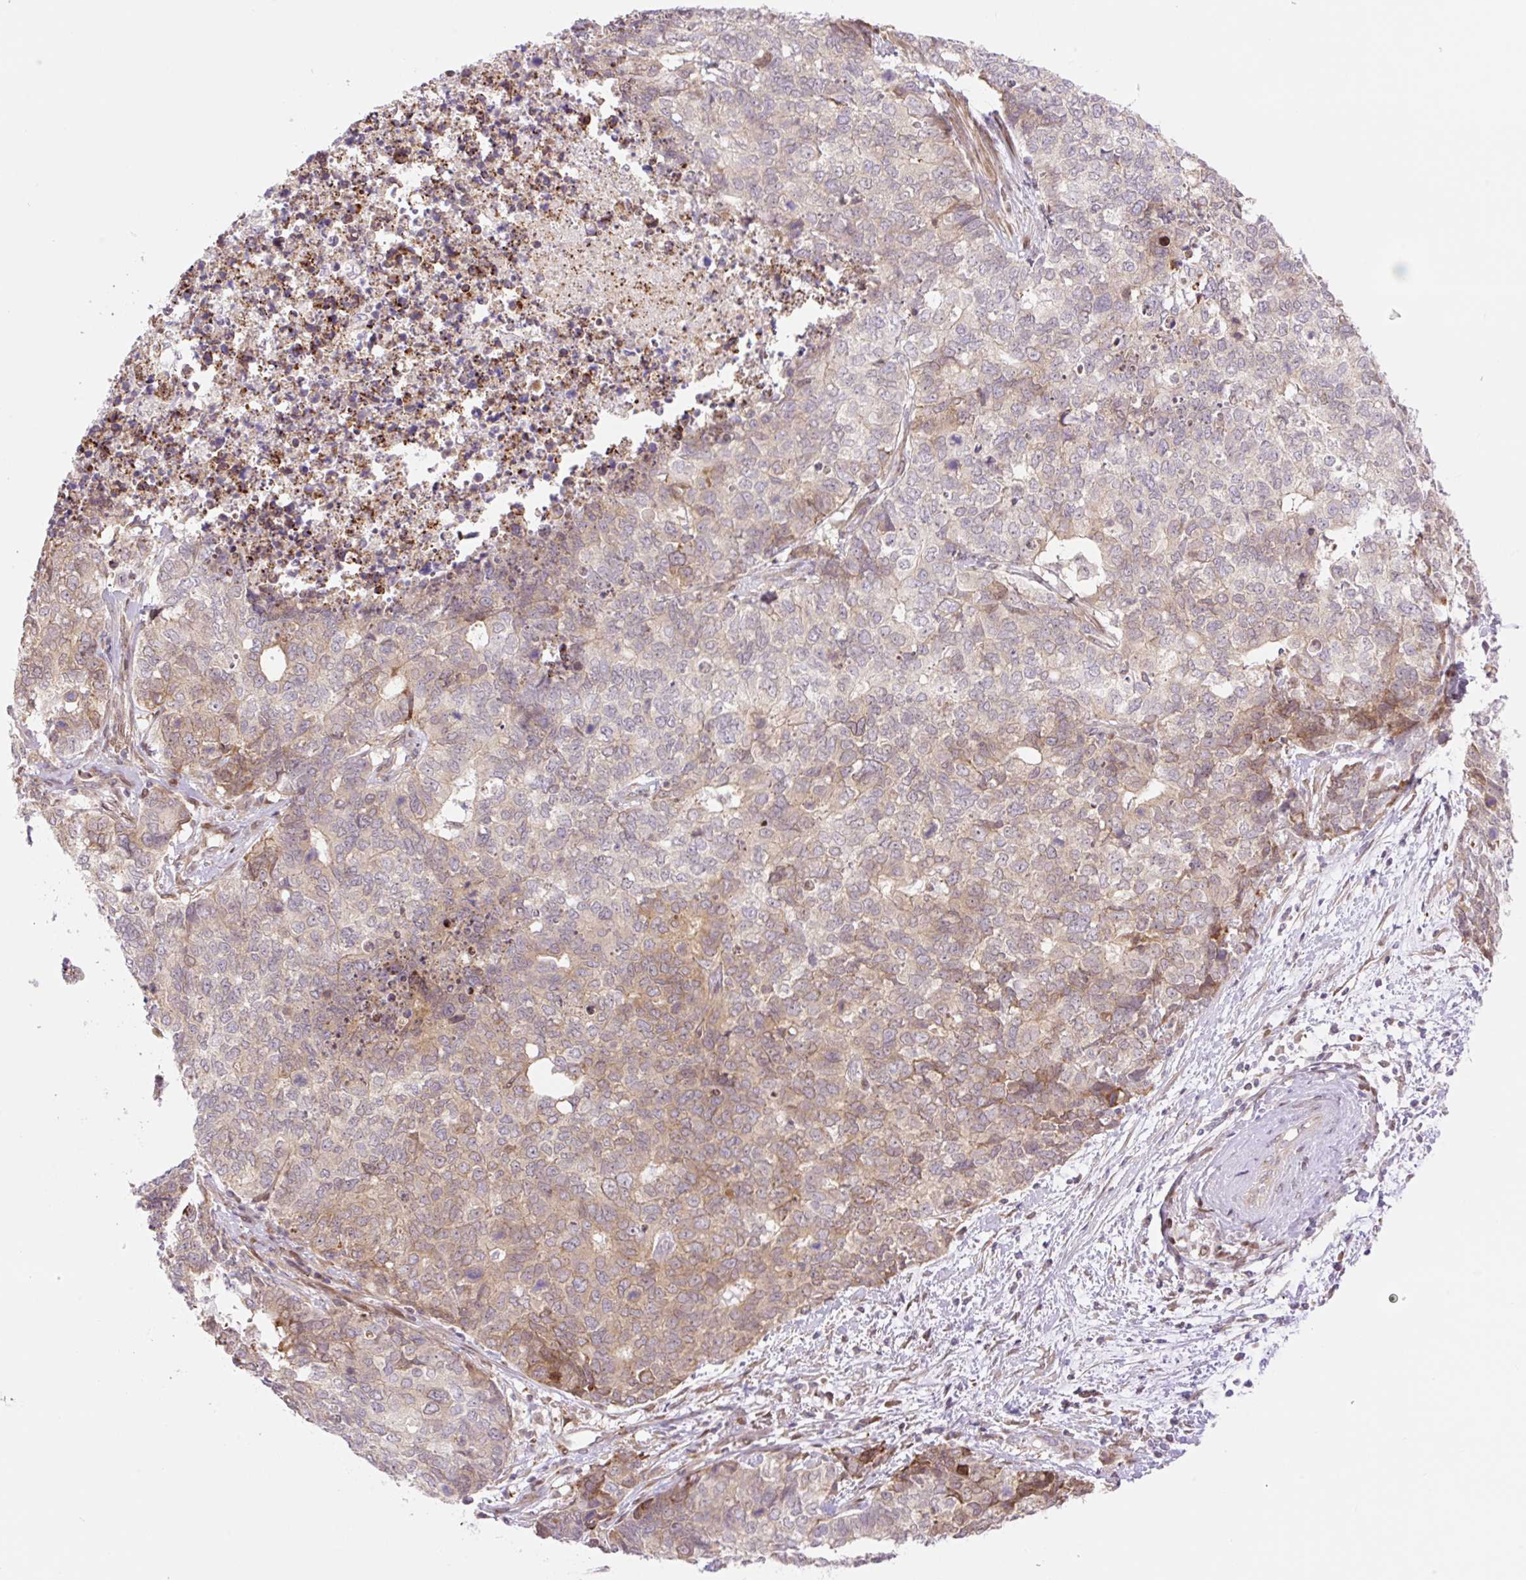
{"staining": {"intensity": "weak", "quantity": "25%-75%", "location": "cytoplasmic/membranous"}, "tissue": "cervical cancer", "cell_type": "Tumor cells", "image_type": "cancer", "snomed": [{"axis": "morphology", "description": "Squamous cell carcinoma, NOS"}, {"axis": "topography", "description": "Cervix"}], "caption": "Brown immunohistochemical staining in human cervical squamous cell carcinoma demonstrates weak cytoplasmic/membranous staining in approximately 25%-75% of tumor cells.", "gene": "ZFP41", "patient": {"sex": "female", "age": 63}}